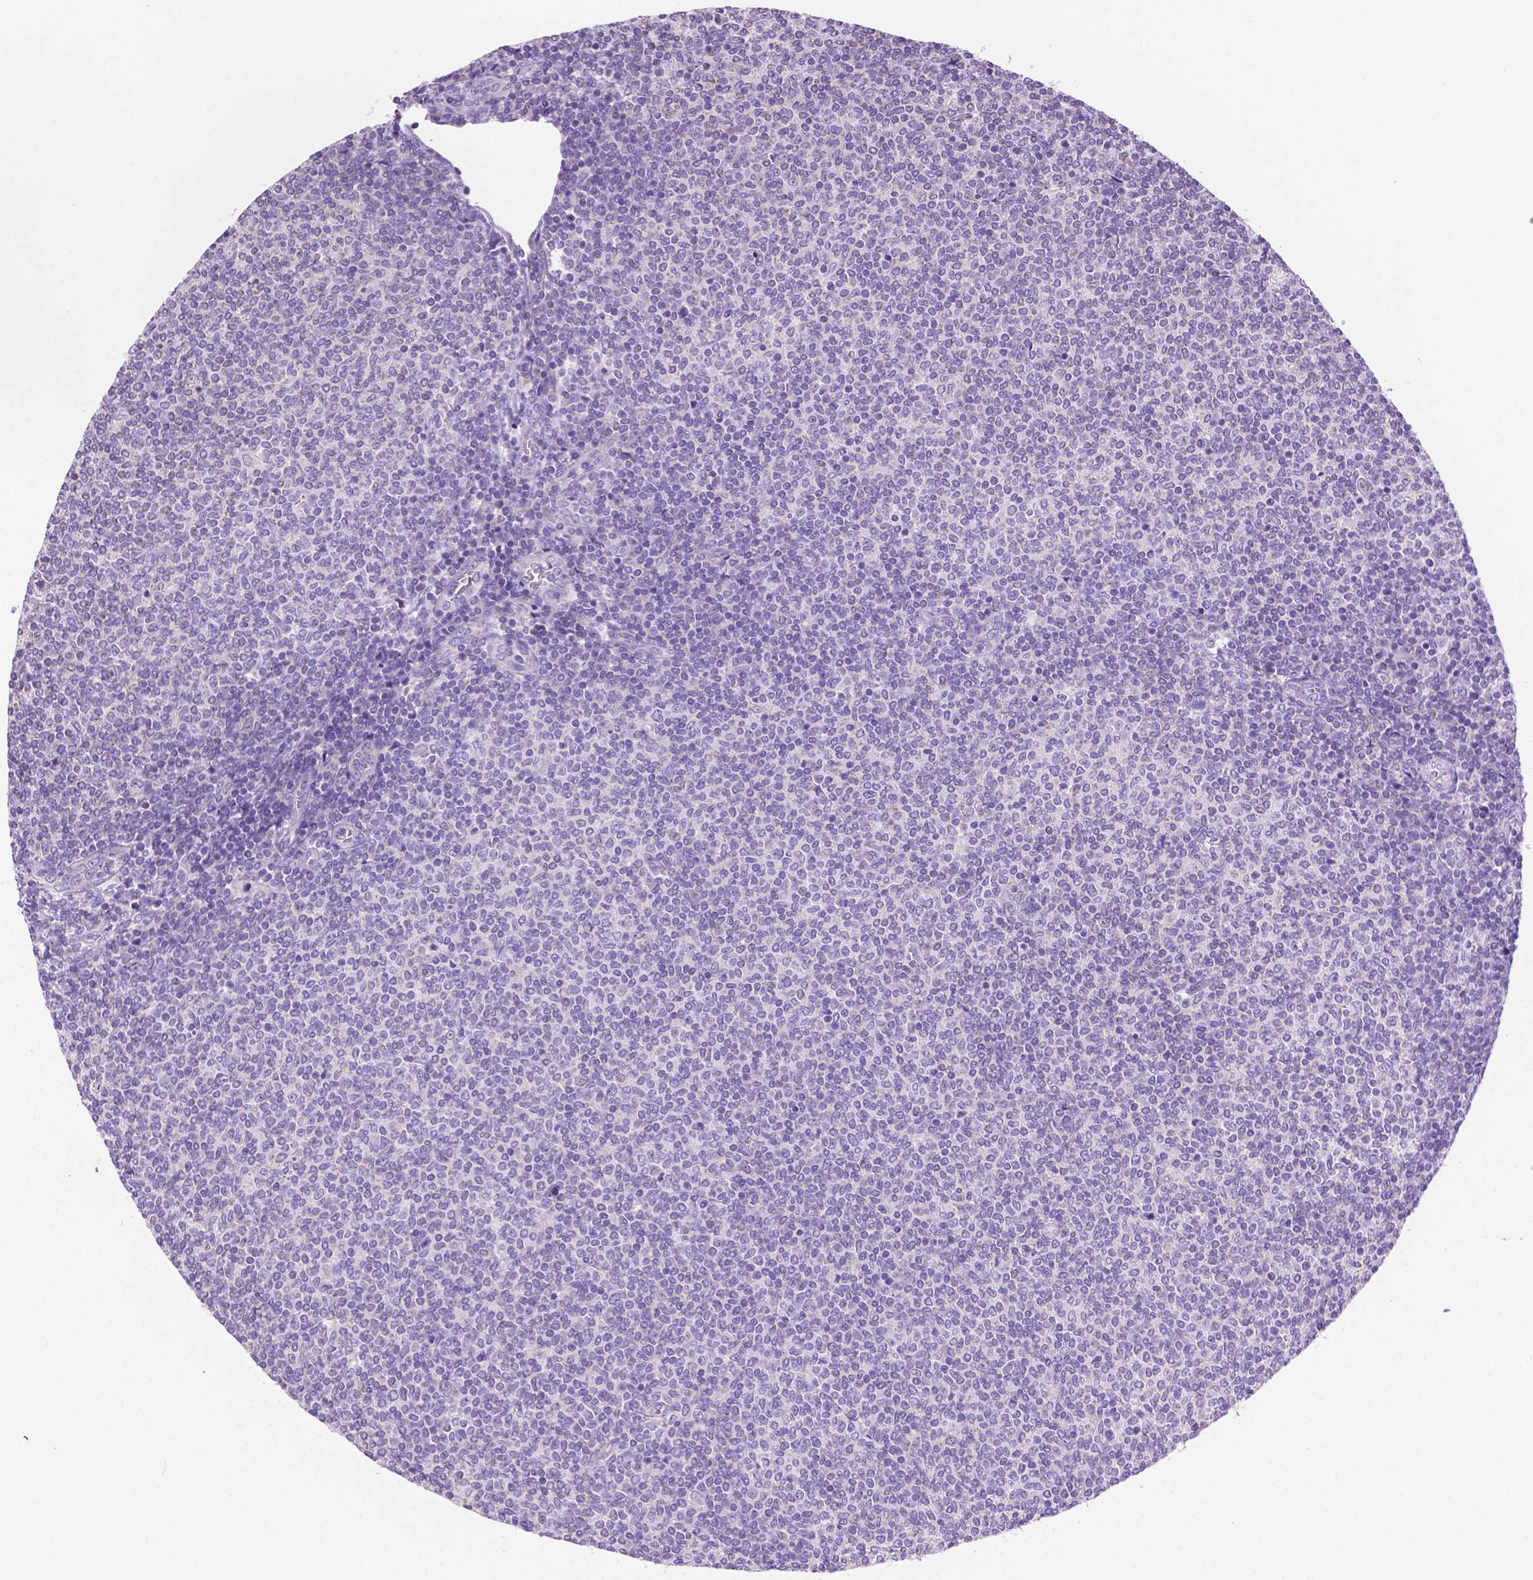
{"staining": {"intensity": "negative", "quantity": "none", "location": "none"}, "tissue": "lymphoma", "cell_type": "Tumor cells", "image_type": "cancer", "snomed": [{"axis": "morphology", "description": "Malignant lymphoma, non-Hodgkin's type, Low grade"}, {"axis": "topography", "description": "Lymph node"}], "caption": "IHC of human lymphoma exhibits no expression in tumor cells.", "gene": "PHYHIP", "patient": {"sex": "male", "age": 52}}